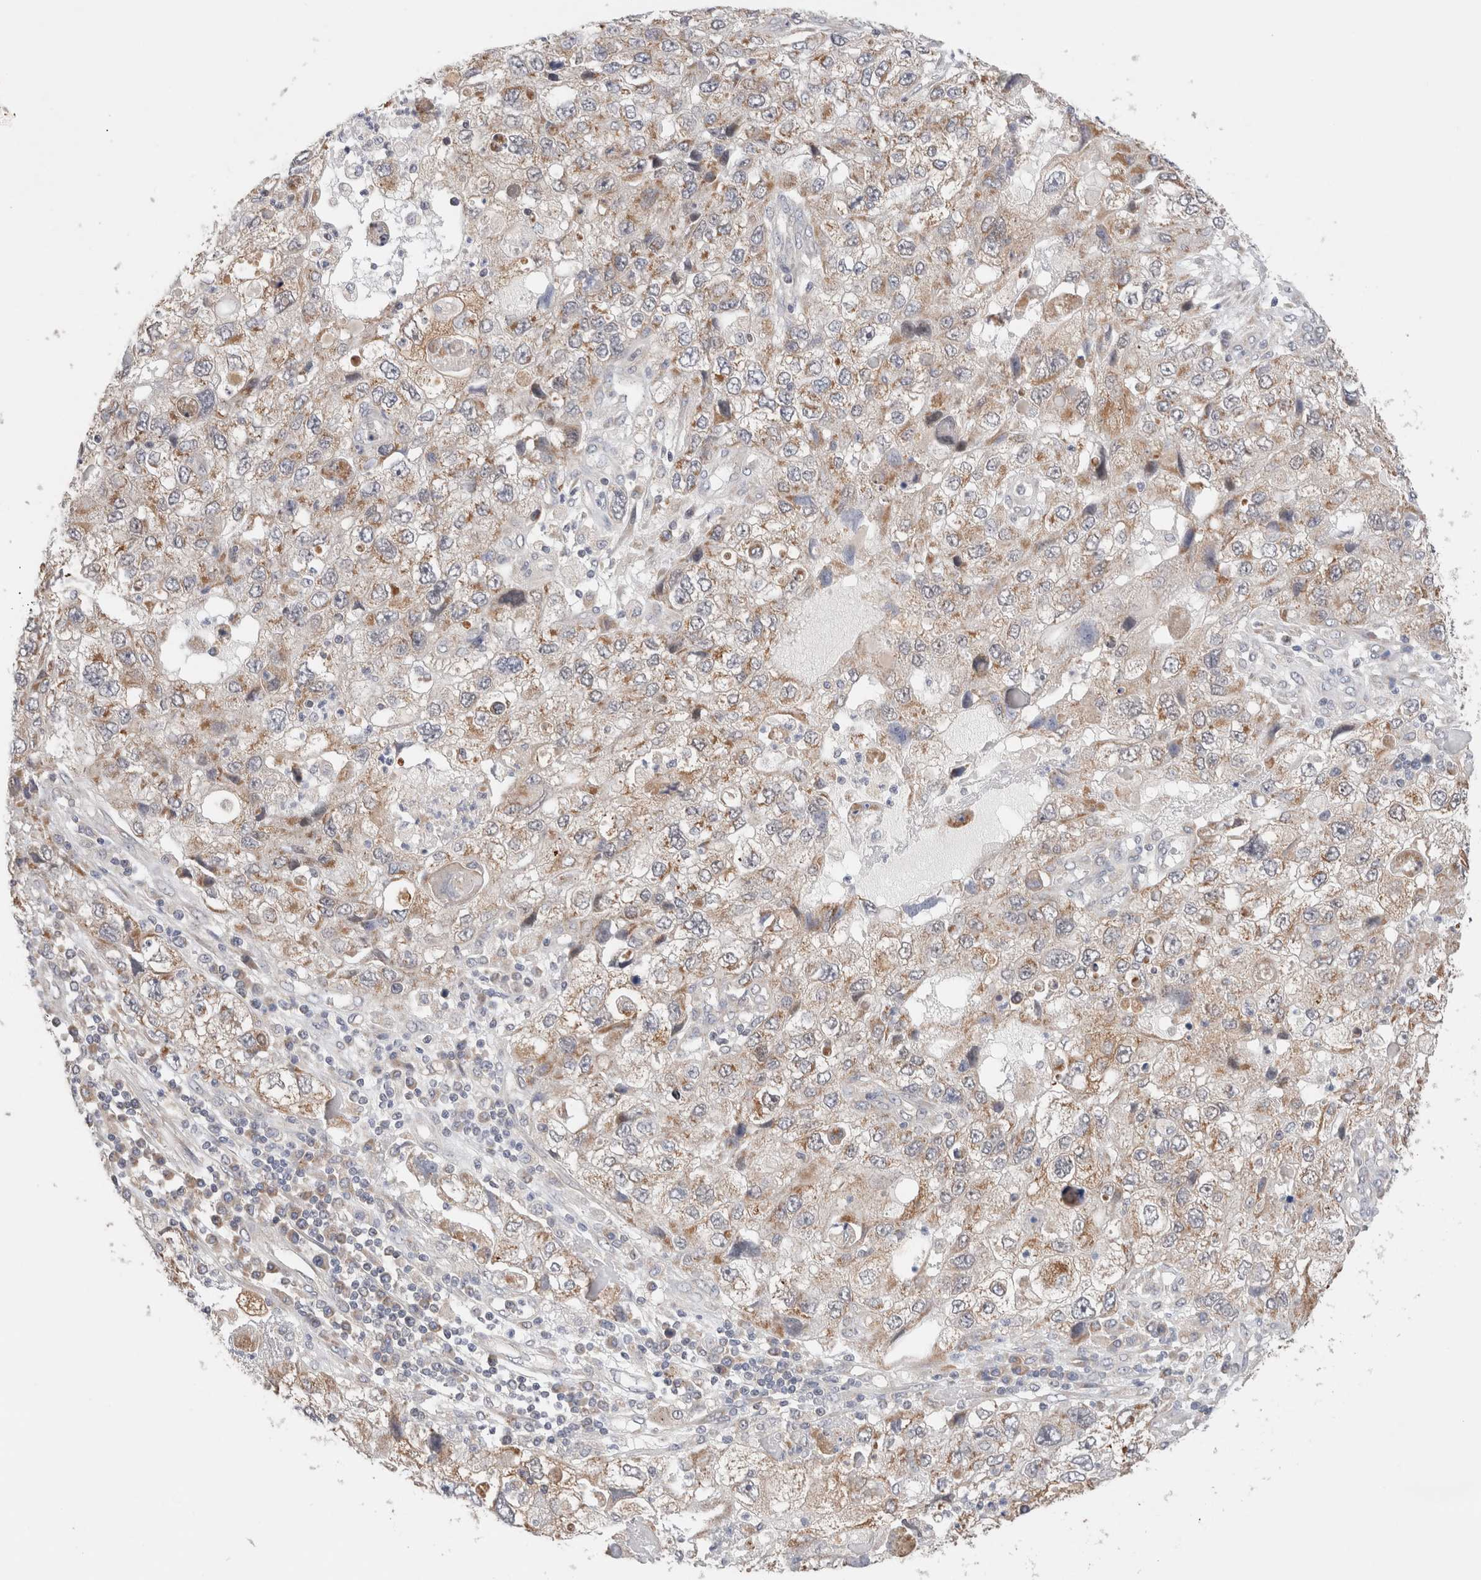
{"staining": {"intensity": "weak", "quantity": ">75%", "location": "cytoplasmic/membranous"}, "tissue": "endometrial cancer", "cell_type": "Tumor cells", "image_type": "cancer", "snomed": [{"axis": "morphology", "description": "Adenocarcinoma, NOS"}, {"axis": "topography", "description": "Endometrium"}], "caption": "Immunohistochemistry of human endometrial cancer exhibits low levels of weak cytoplasmic/membranous staining in about >75% of tumor cells. (Stains: DAB (3,3'-diaminobenzidine) in brown, nuclei in blue, Microscopy: brightfield microscopy at high magnification).", "gene": "ERI3", "patient": {"sex": "female", "age": 49}}